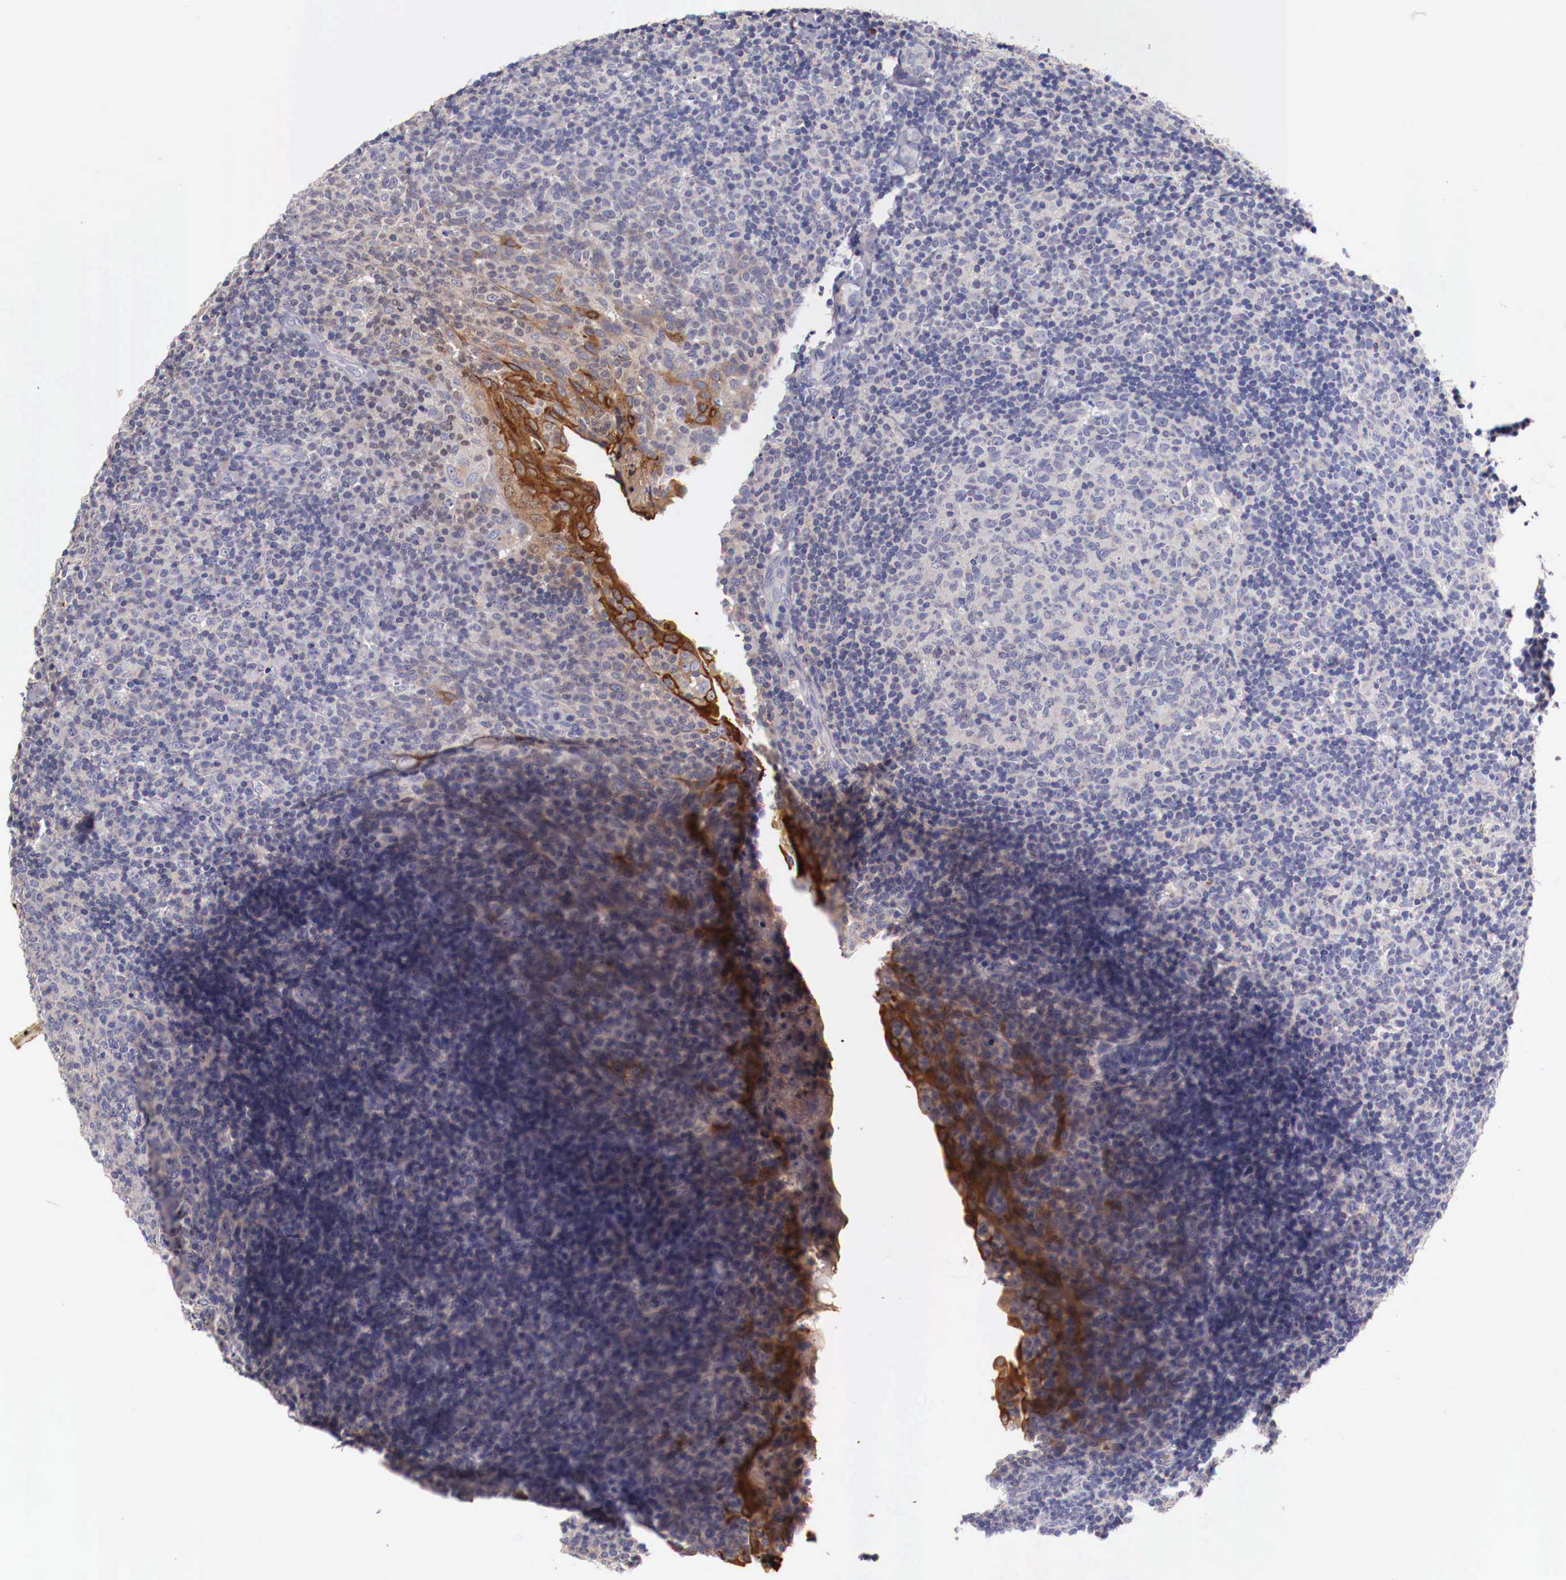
{"staining": {"intensity": "negative", "quantity": "none", "location": "none"}, "tissue": "tonsil", "cell_type": "Germinal center cells", "image_type": "normal", "snomed": [{"axis": "morphology", "description": "Normal tissue, NOS"}, {"axis": "topography", "description": "Tonsil"}], "caption": "DAB (3,3'-diaminobenzidine) immunohistochemical staining of benign tonsil exhibits no significant positivity in germinal center cells. (DAB (3,3'-diaminobenzidine) immunohistochemistry (IHC), high magnification).", "gene": "PITPNA", "patient": {"sex": "female", "age": 3}}